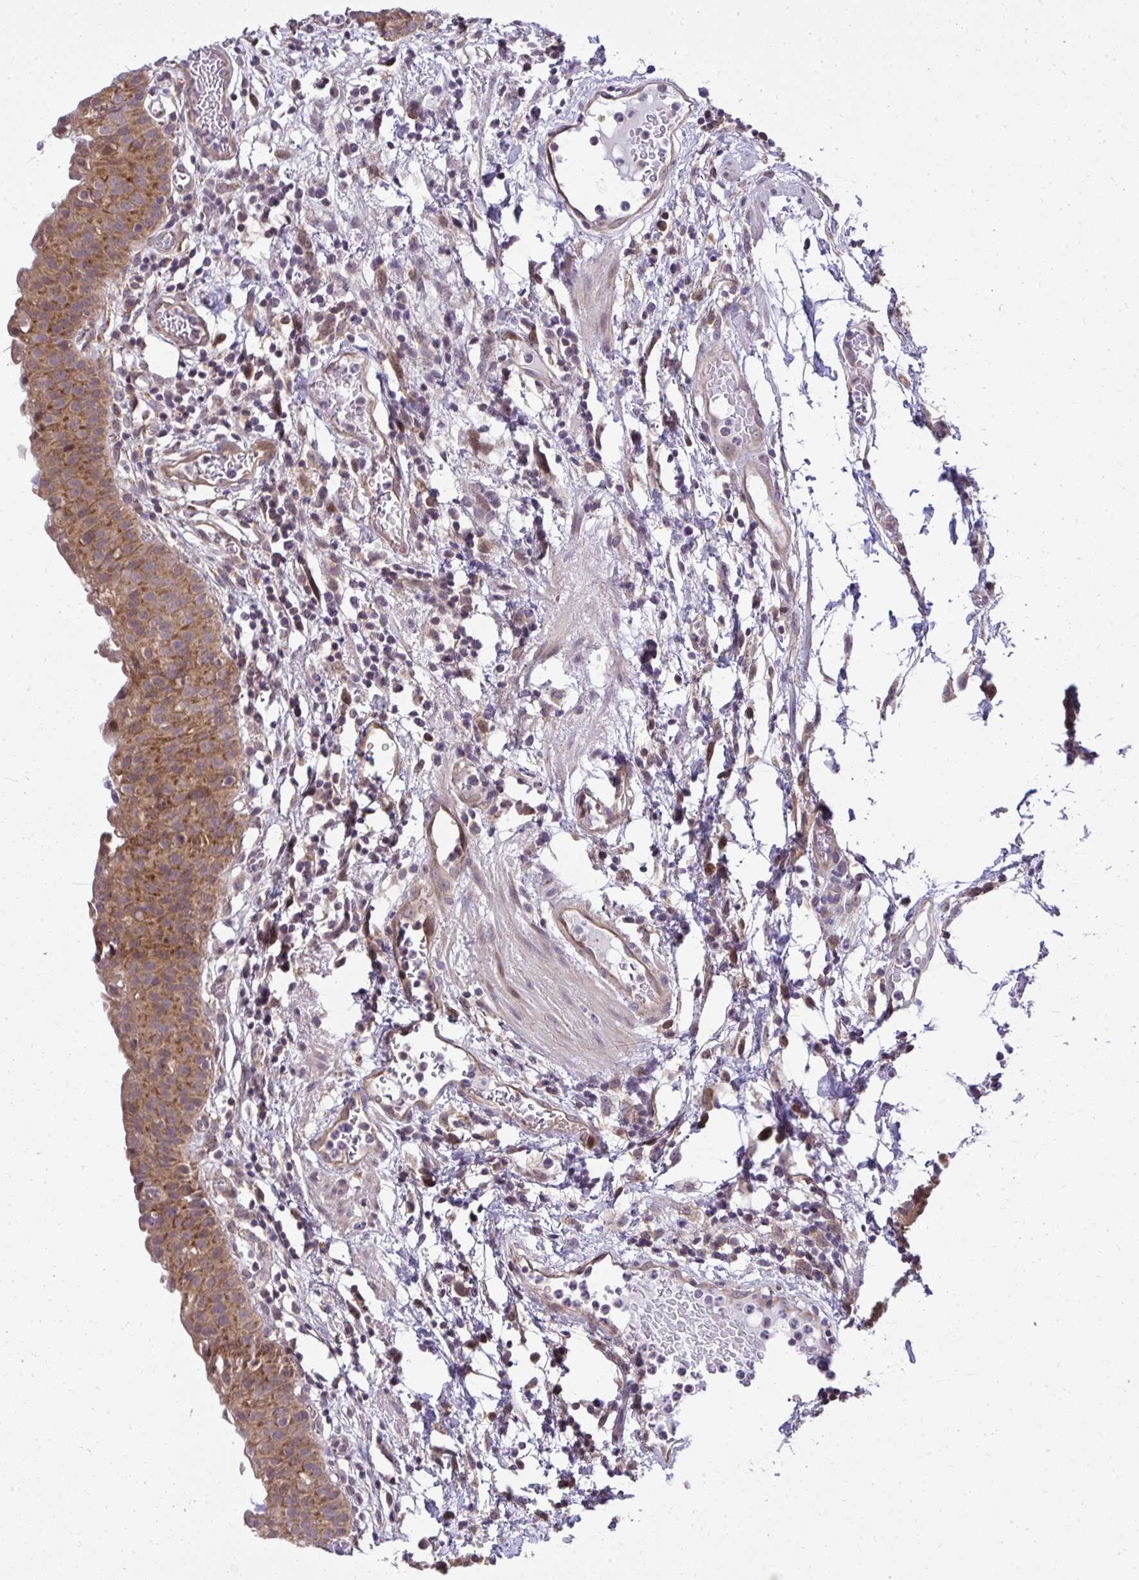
{"staining": {"intensity": "strong", "quantity": ">75%", "location": "cytoplasmic/membranous"}, "tissue": "urinary bladder", "cell_type": "Urothelial cells", "image_type": "normal", "snomed": [{"axis": "morphology", "description": "Normal tissue, NOS"}, {"axis": "morphology", "description": "Inflammation, NOS"}, {"axis": "topography", "description": "Urinary bladder"}], "caption": "Brown immunohistochemical staining in normal urinary bladder demonstrates strong cytoplasmic/membranous staining in about >75% of urothelial cells.", "gene": "RDH14", "patient": {"sex": "male", "age": 57}}